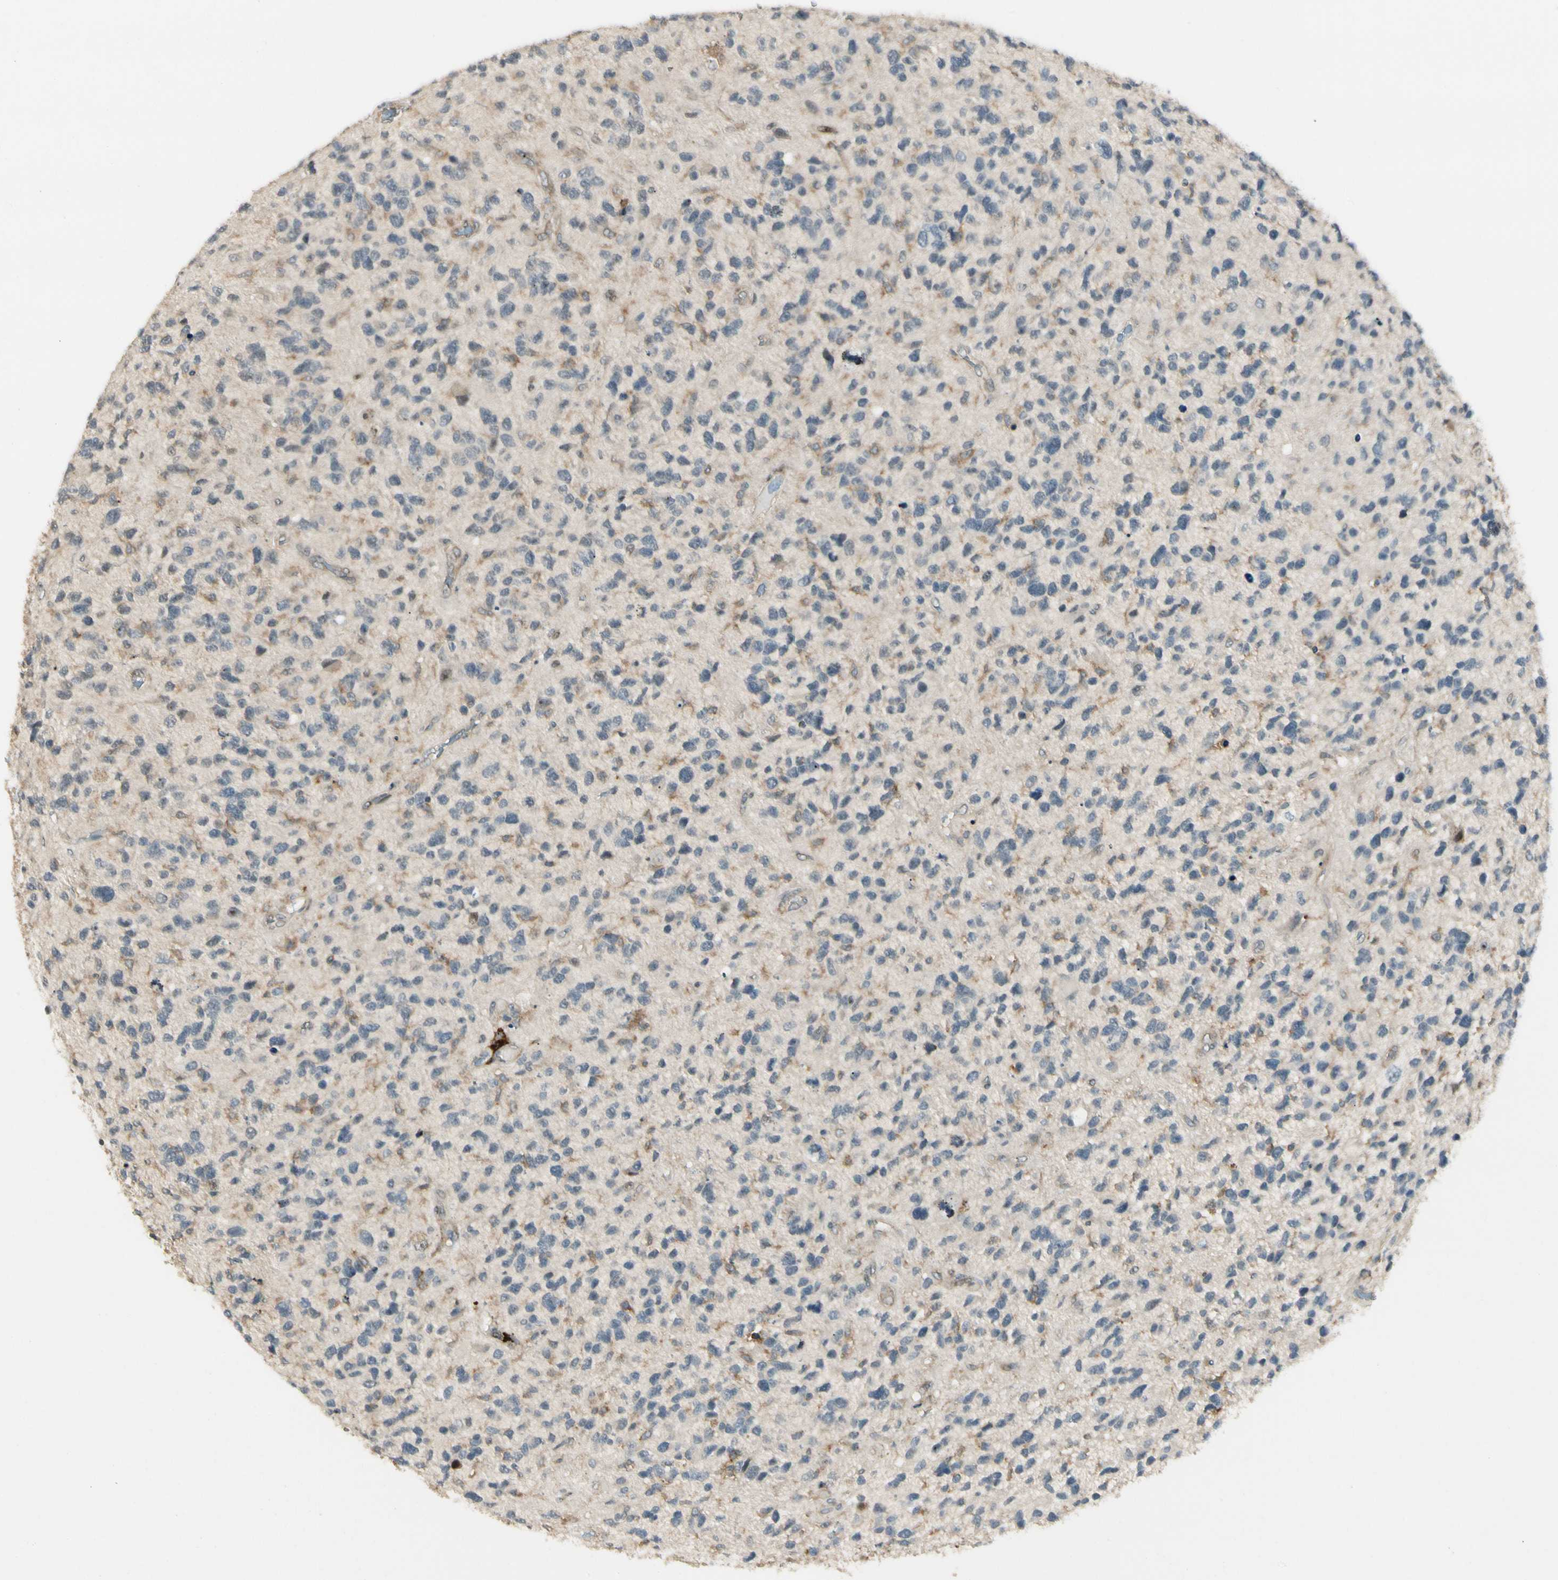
{"staining": {"intensity": "moderate", "quantity": "<25%", "location": "cytoplasmic/membranous"}, "tissue": "glioma", "cell_type": "Tumor cells", "image_type": "cancer", "snomed": [{"axis": "morphology", "description": "Glioma, malignant, High grade"}, {"axis": "topography", "description": "Brain"}], "caption": "Brown immunohistochemical staining in human high-grade glioma (malignant) reveals moderate cytoplasmic/membranous positivity in approximately <25% of tumor cells. The staining was performed using DAB (3,3'-diaminobenzidine), with brown indicating positive protein expression. Nuclei are stained blue with hematoxylin.", "gene": "FNDC3B", "patient": {"sex": "female", "age": 58}}